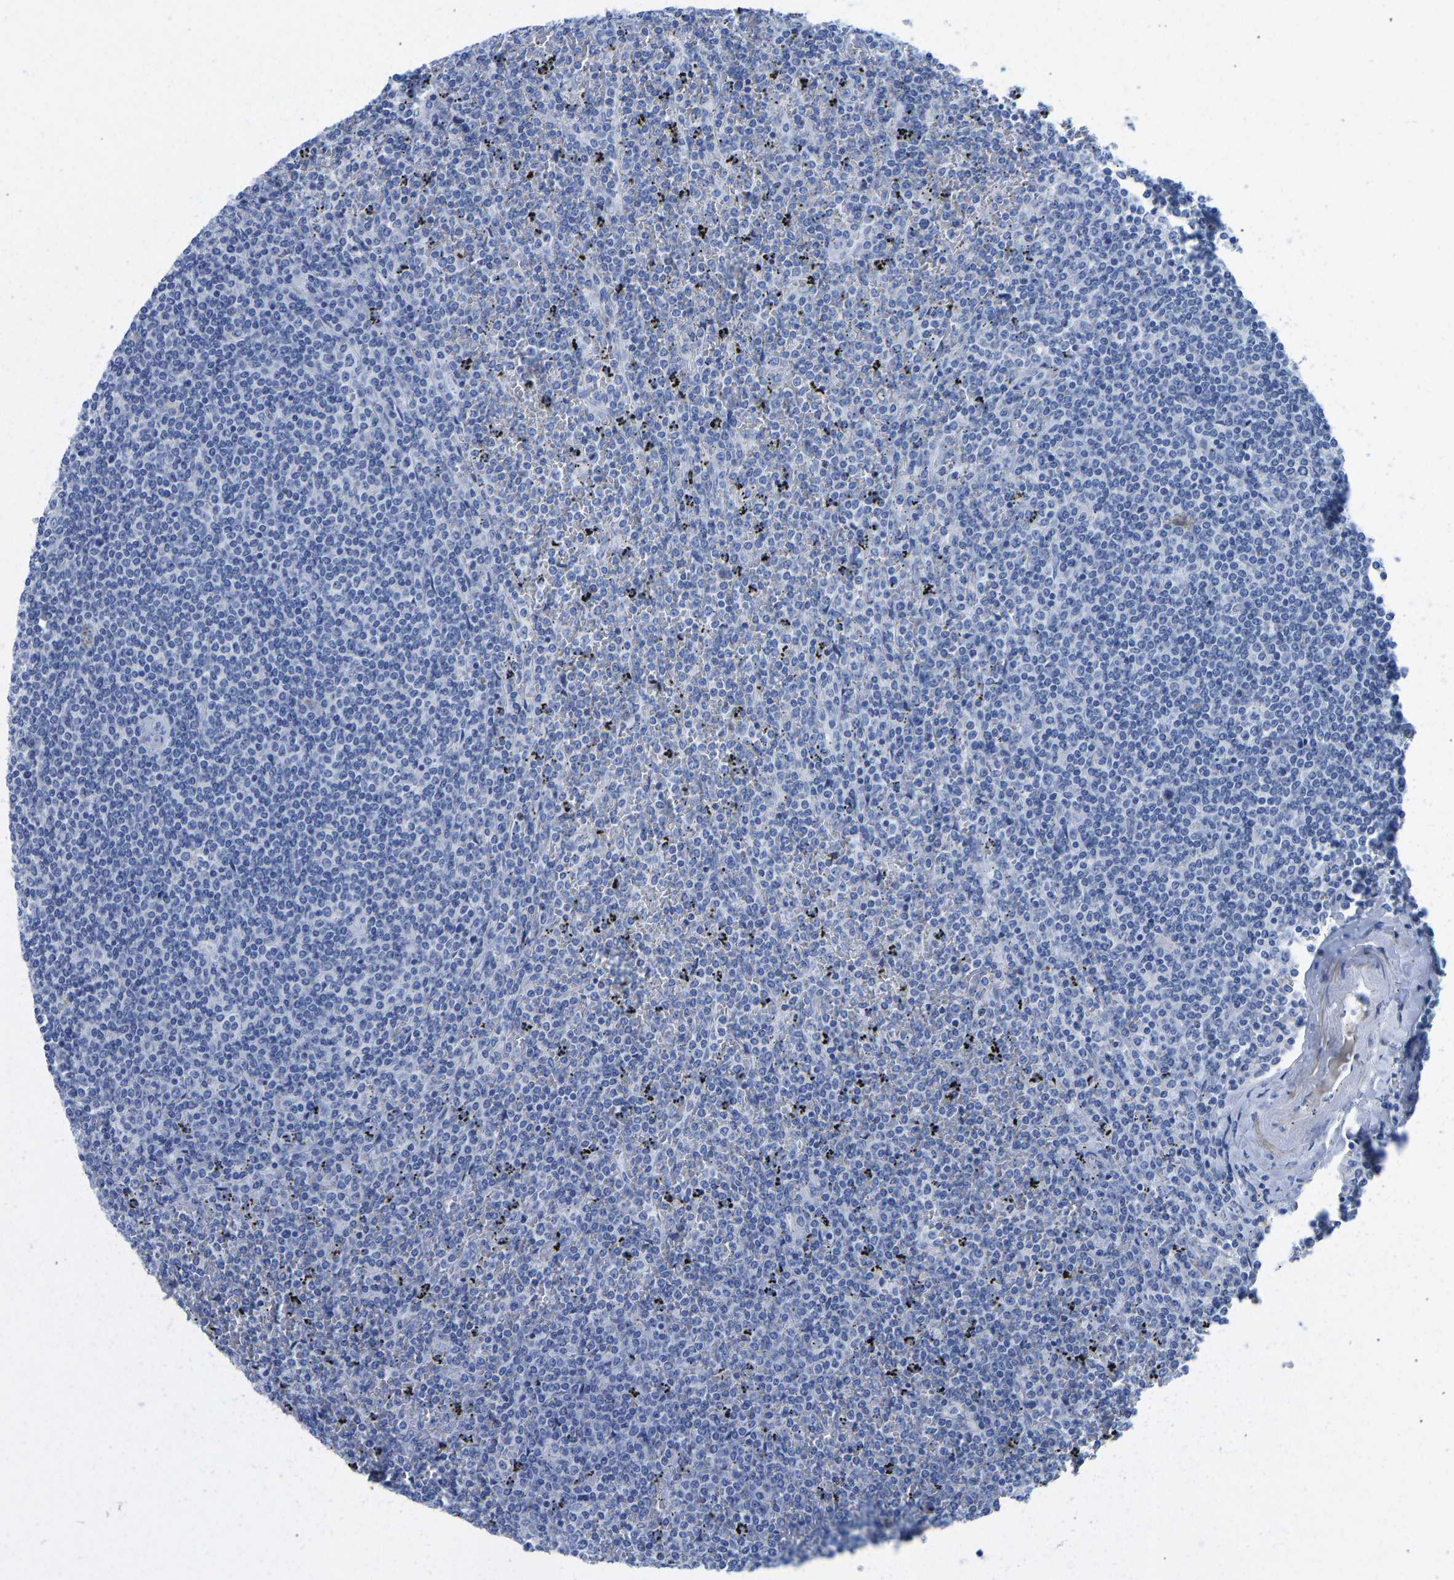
{"staining": {"intensity": "negative", "quantity": "none", "location": "none"}, "tissue": "lymphoma", "cell_type": "Tumor cells", "image_type": "cancer", "snomed": [{"axis": "morphology", "description": "Malignant lymphoma, non-Hodgkin's type, Low grade"}, {"axis": "topography", "description": "Spleen"}], "caption": "Immunohistochemical staining of low-grade malignant lymphoma, non-Hodgkin's type displays no significant positivity in tumor cells.", "gene": "NKAIN3", "patient": {"sex": "female", "age": 19}}